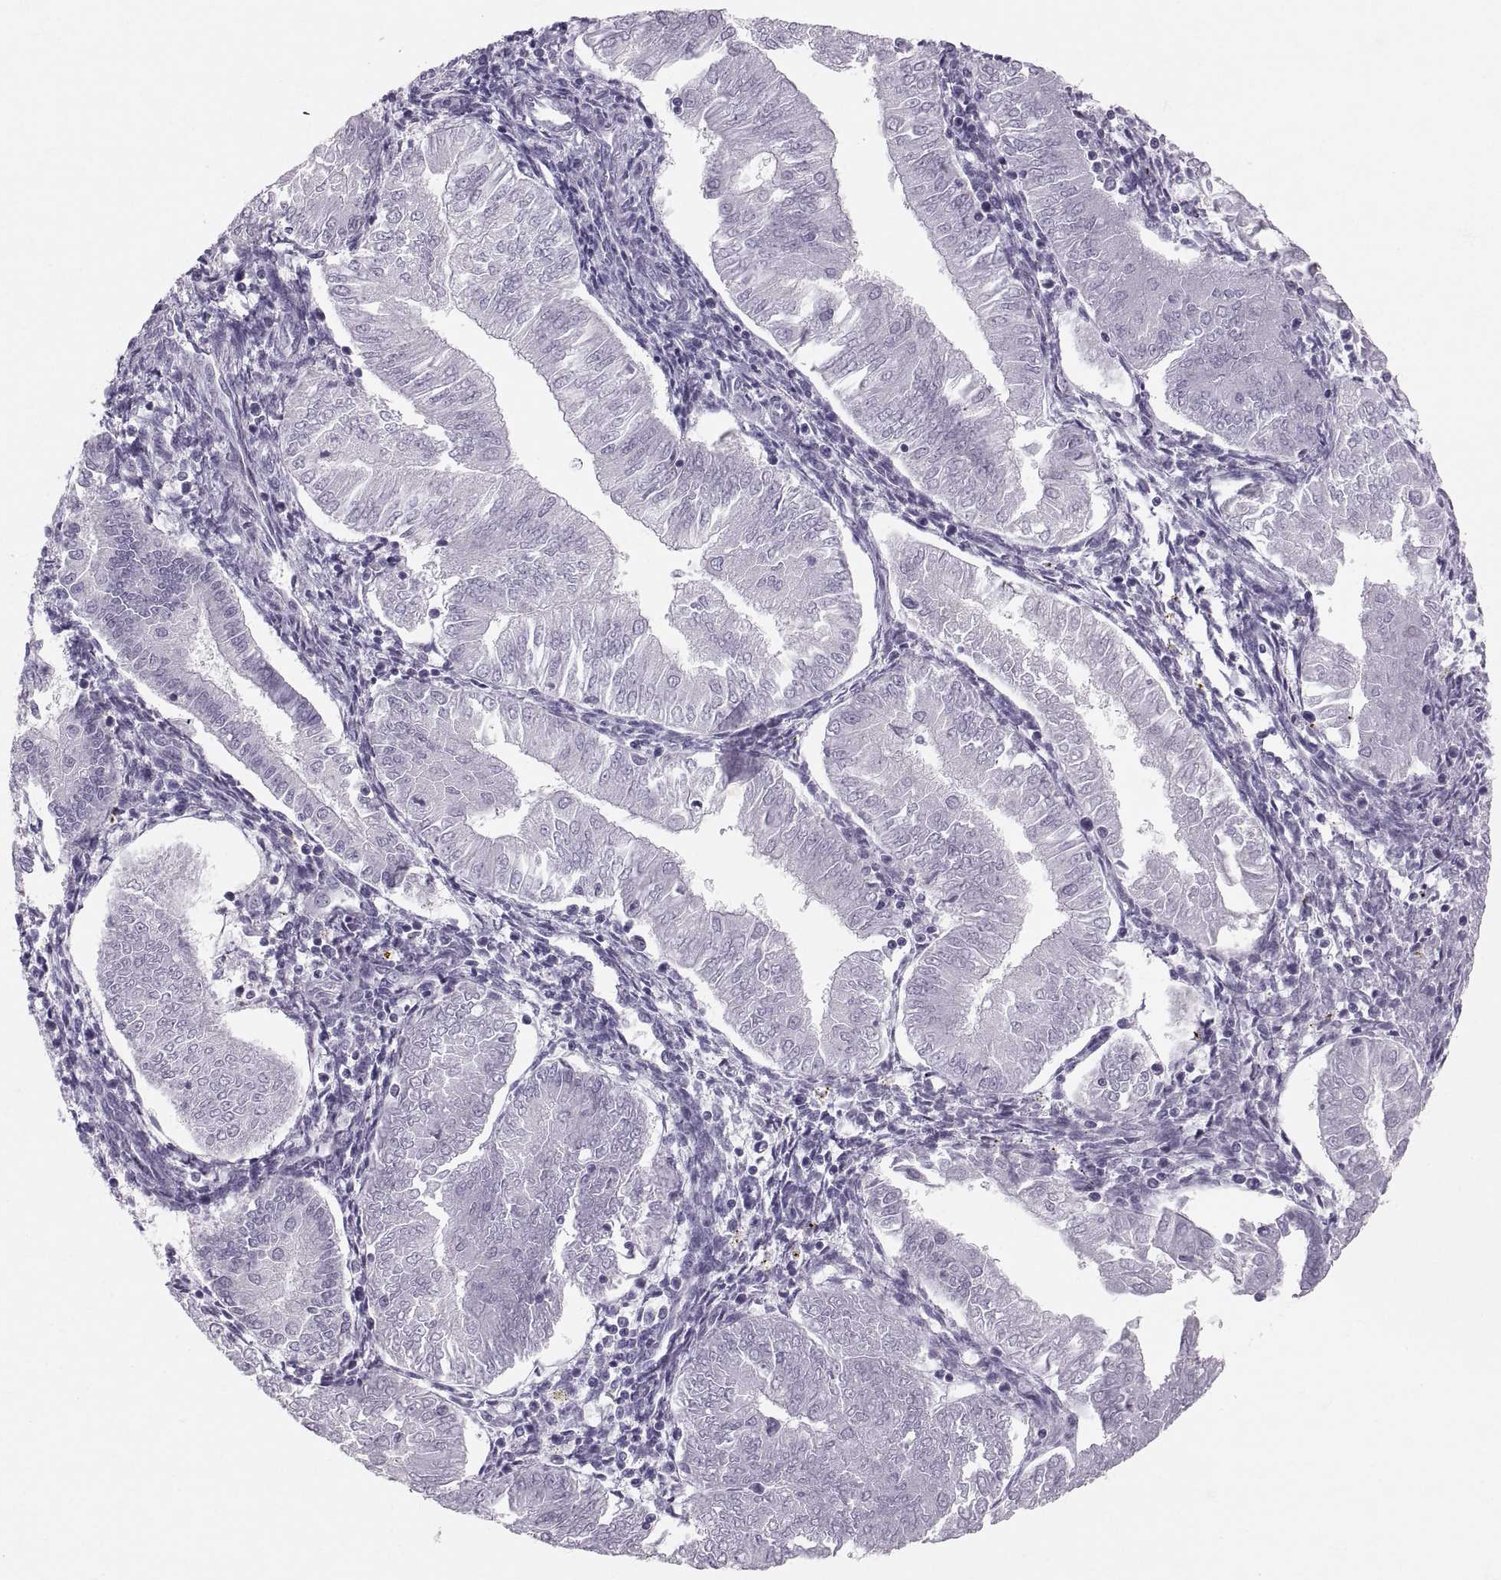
{"staining": {"intensity": "negative", "quantity": "none", "location": "none"}, "tissue": "endometrial cancer", "cell_type": "Tumor cells", "image_type": "cancer", "snomed": [{"axis": "morphology", "description": "Adenocarcinoma, NOS"}, {"axis": "topography", "description": "Endometrium"}], "caption": "Tumor cells show no significant protein staining in endometrial adenocarcinoma. Nuclei are stained in blue.", "gene": "SLC22A6", "patient": {"sex": "female", "age": 53}}